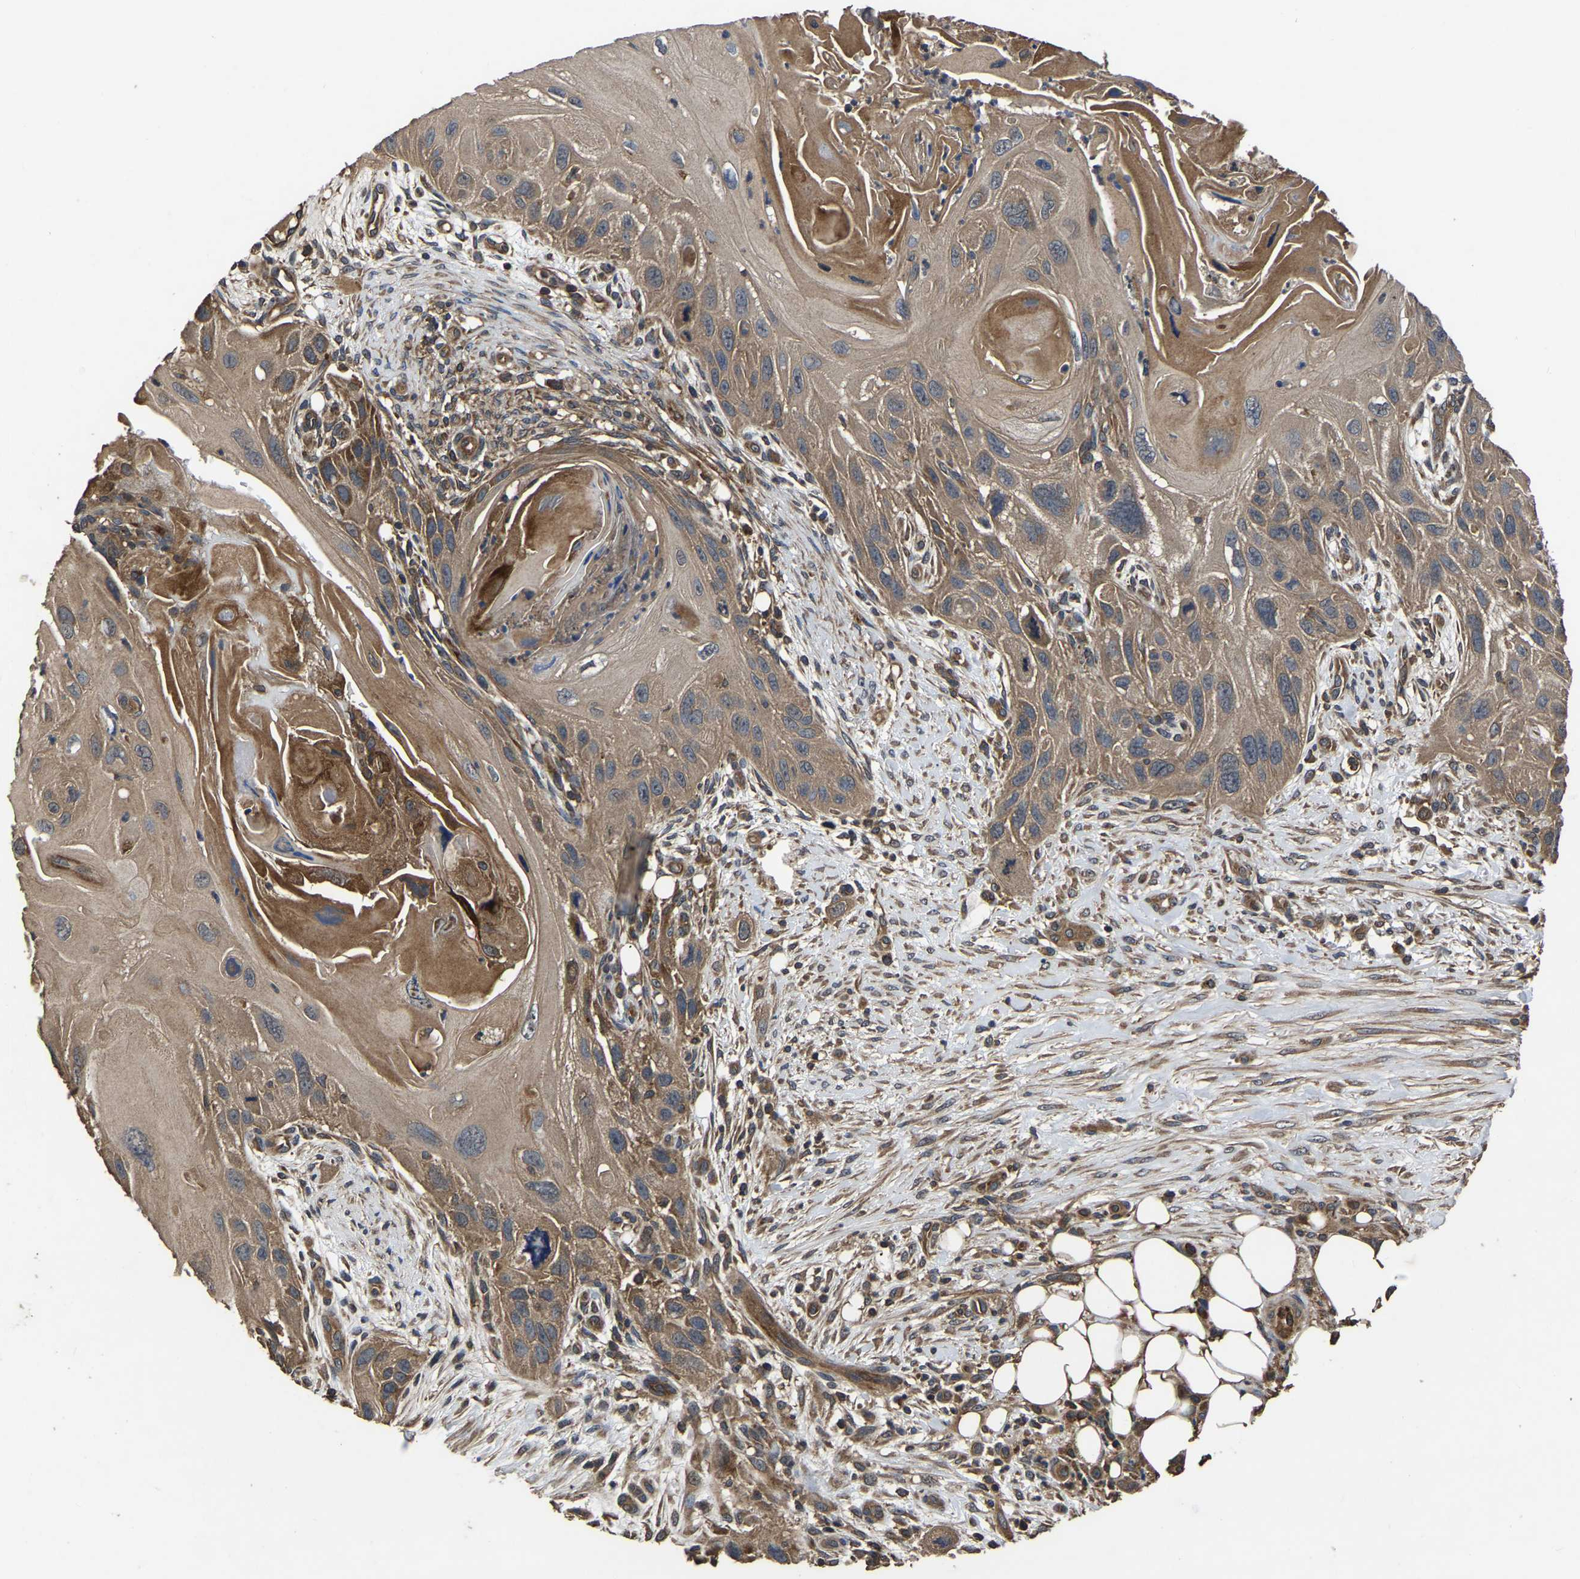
{"staining": {"intensity": "moderate", "quantity": ">75%", "location": "cytoplasmic/membranous"}, "tissue": "skin cancer", "cell_type": "Tumor cells", "image_type": "cancer", "snomed": [{"axis": "morphology", "description": "Squamous cell carcinoma, NOS"}, {"axis": "topography", "description": "Skin"}], "caption": "Human skin squamous cell carcinoma stained with a brown dye displays moderate cytoplasmic/membranous positive expression in about >75% of tumor cells.", "gene": "CRYZL1", "patient": {"sex": "female", "age": 77}}